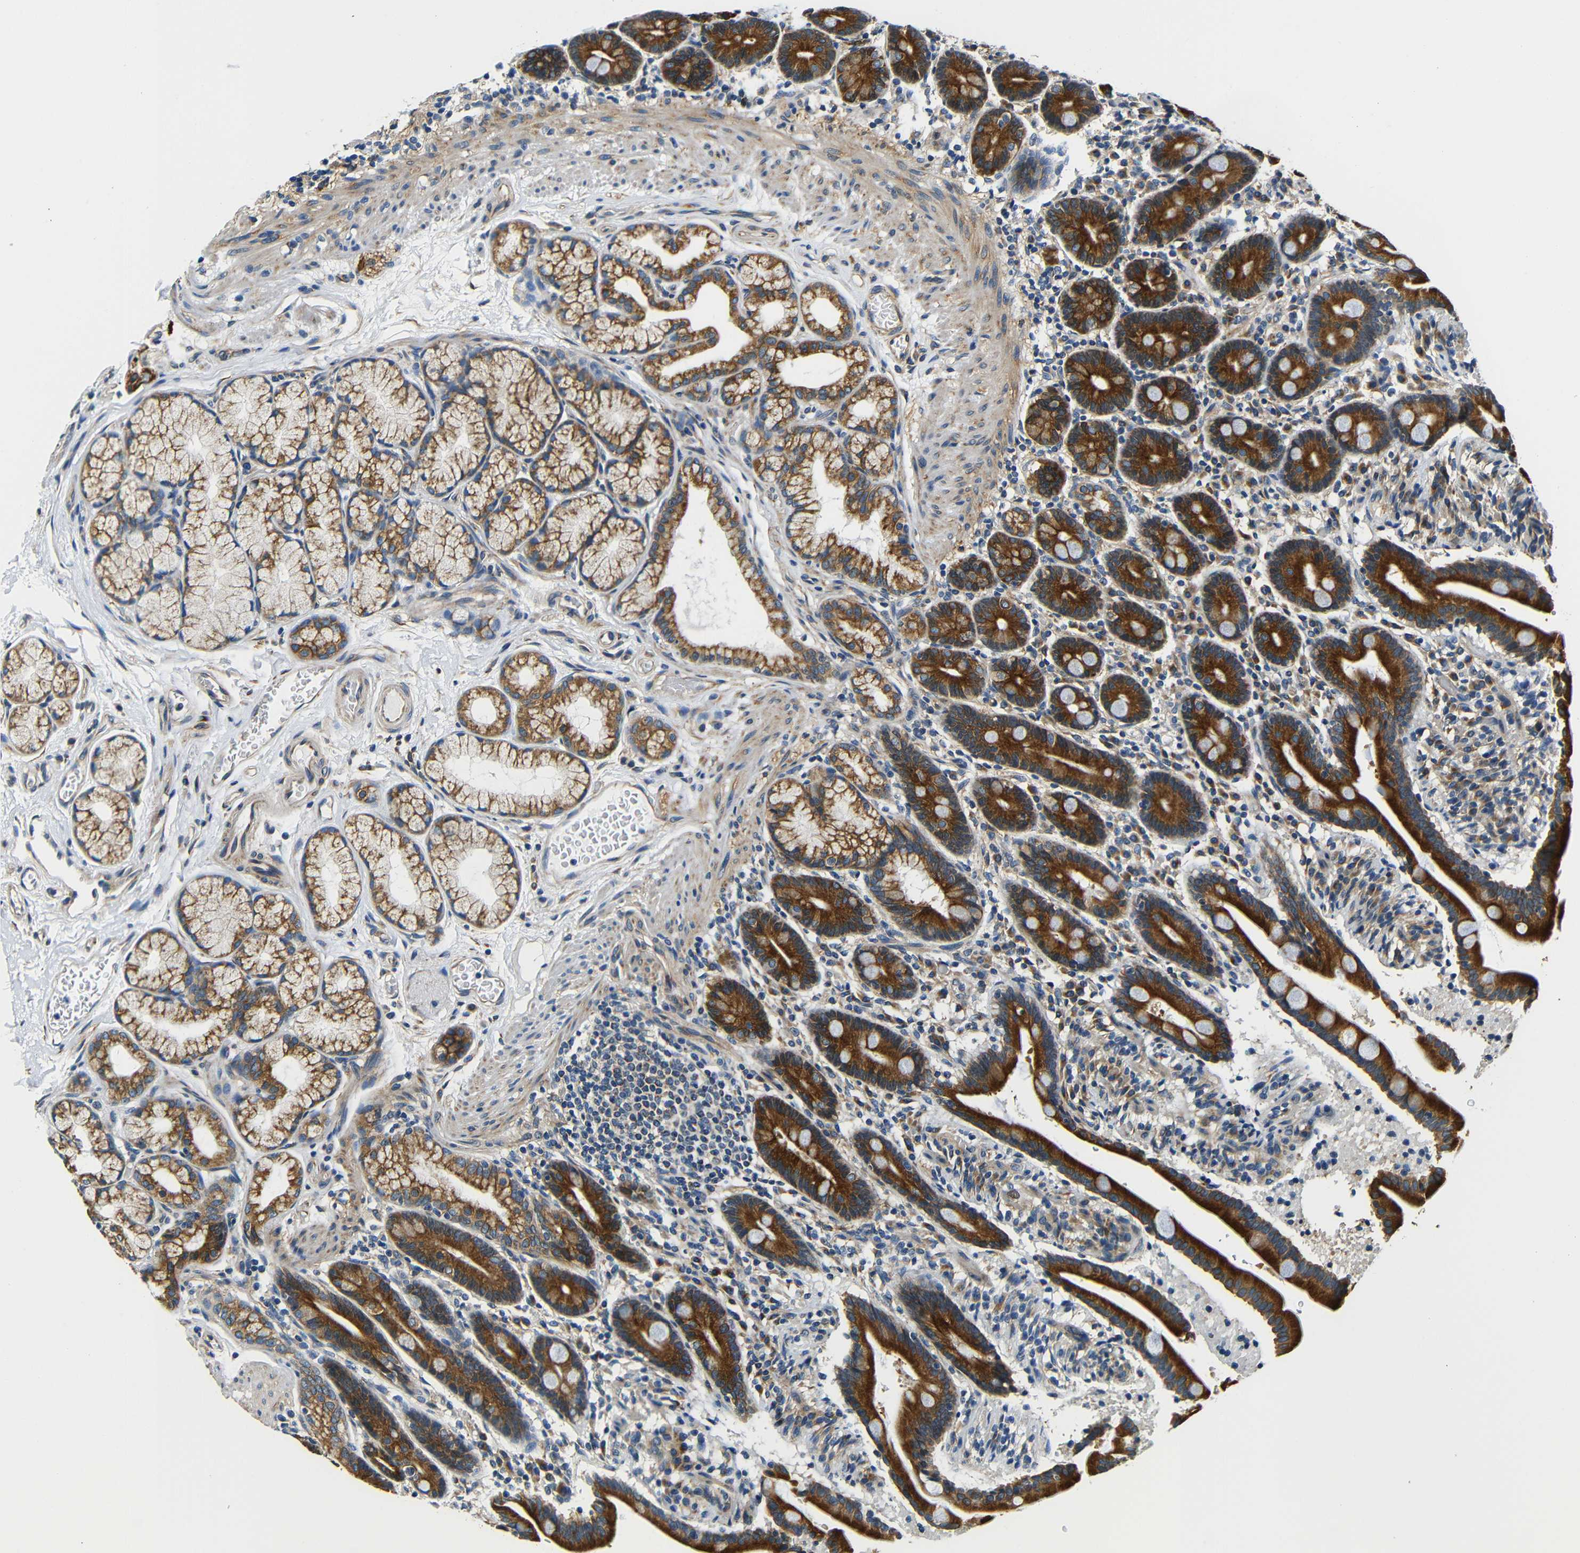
{"staining": {"intensity": "strong", "quantity": ">75%", "location": "cytoplasmic/membranous"}, "tissue": "duodenum", "cell_type": "Glandular cells", "image_type": "normal", "snomed": [{"axis": "morphology", "description": "Normal tissue, NOS"}, {"axis": "topography", "description": "Duodenum"}], "caption": "A high amount of strong cytoplasmic/membranous staining is identified in about >75% of glandular cells in unremarkable duodenum. (DAB = brown stain, brightfield microscopy at high magnification).", "gene": "VAPB", "patient": {"sex": "male", "age": 54}}